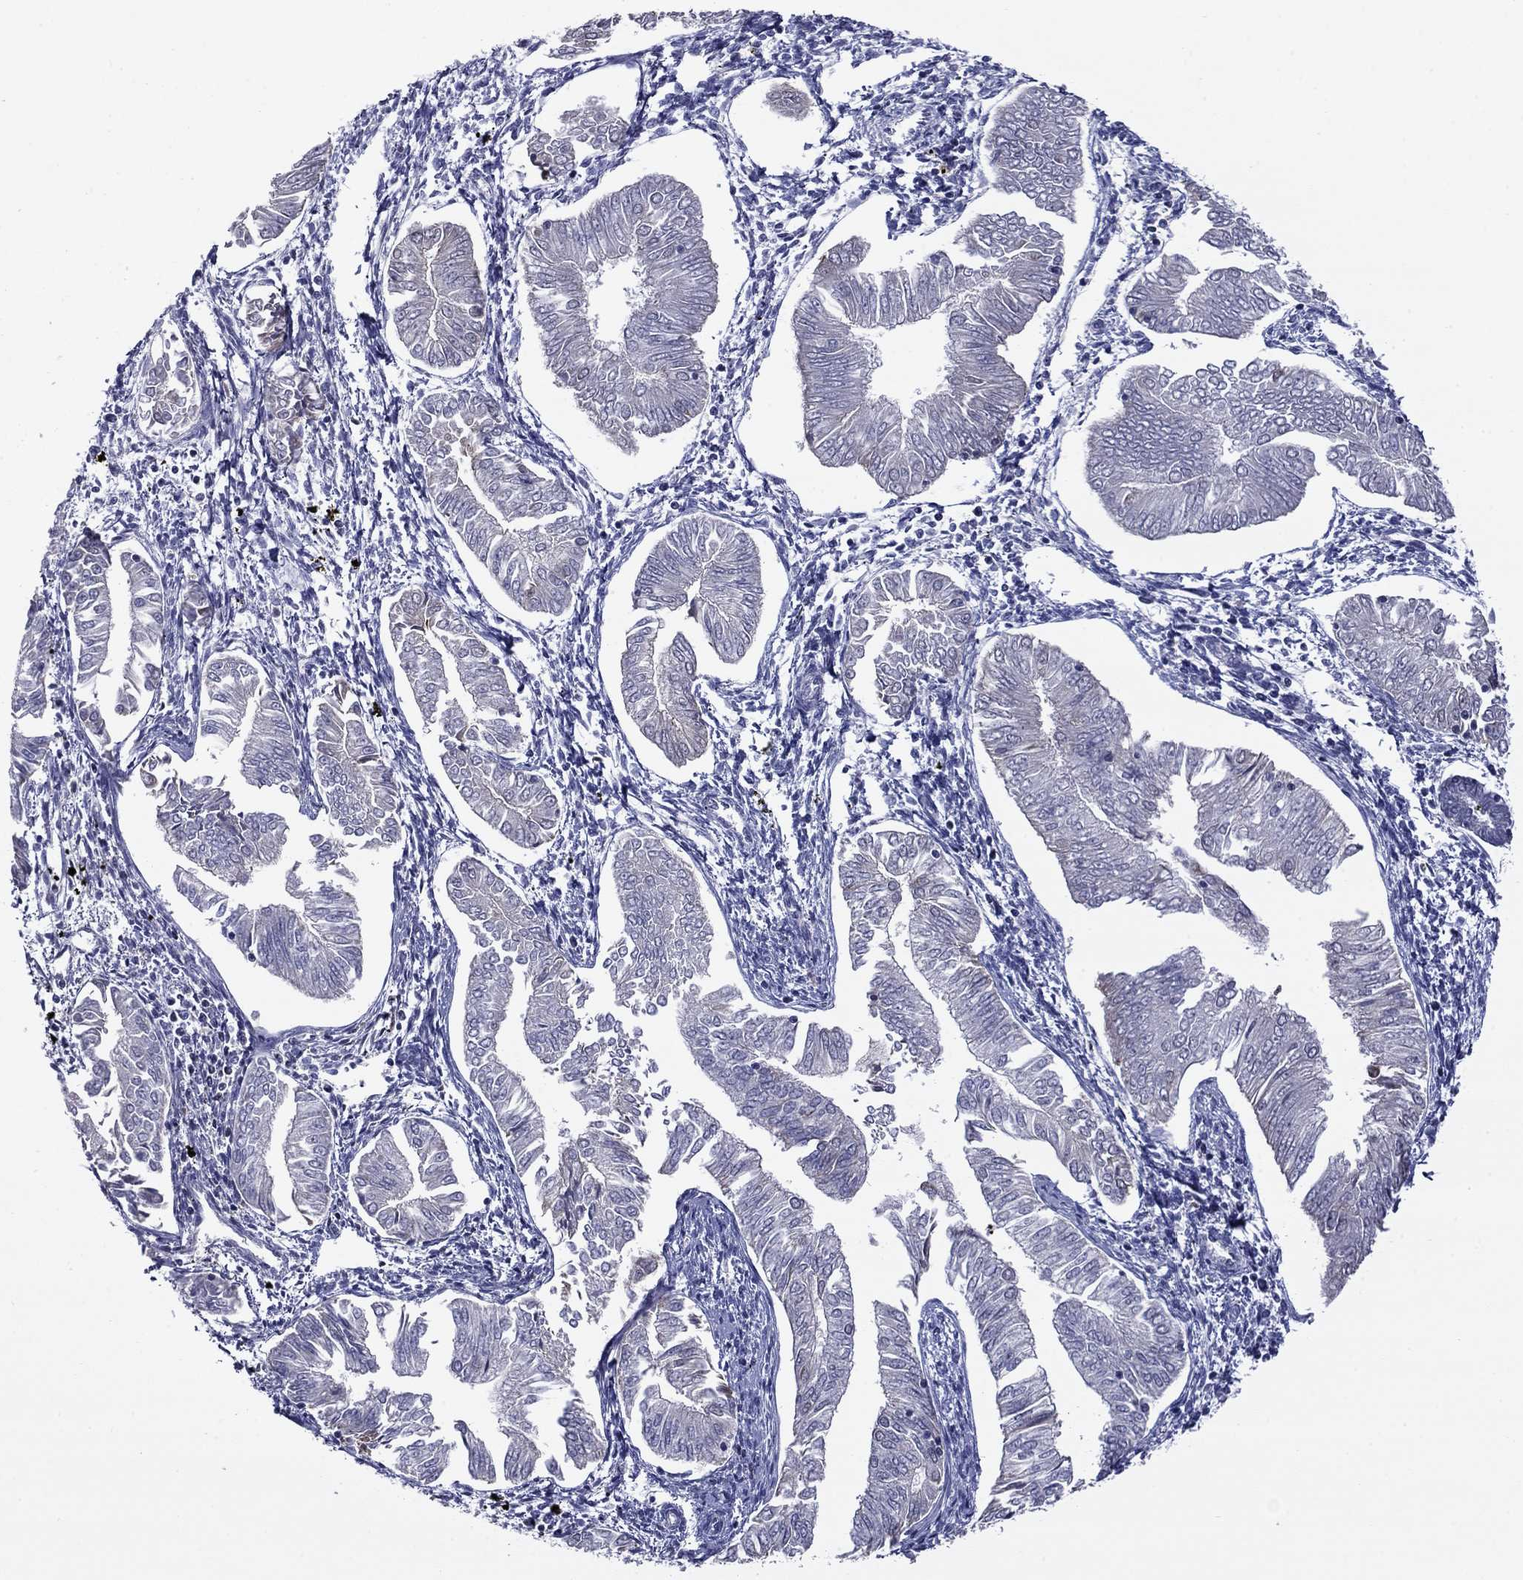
{"staining": {"intensity": "negative", "quantity": "none", "location": "none"}, "tissue": "endometrial cancer", "cell_type": "Tumor cells", "image_type": "cancer", "snomed": [{"axis": "morphology", "description": "Adenocarcinoma, NOS"}, {"axis": "topography", "description": "Endometrium"}], "caption": "Protein analysis of endometrial adenocarcinoma demonstrates no significant staining in tumor cells. (Stains: DAB immunohistochemistry with hematoxylin counter stain, Microscopy: brightfield microscopy at high magnification).", "gene": "ACADSB", "patient": {"sex": "female", "age": 53}}